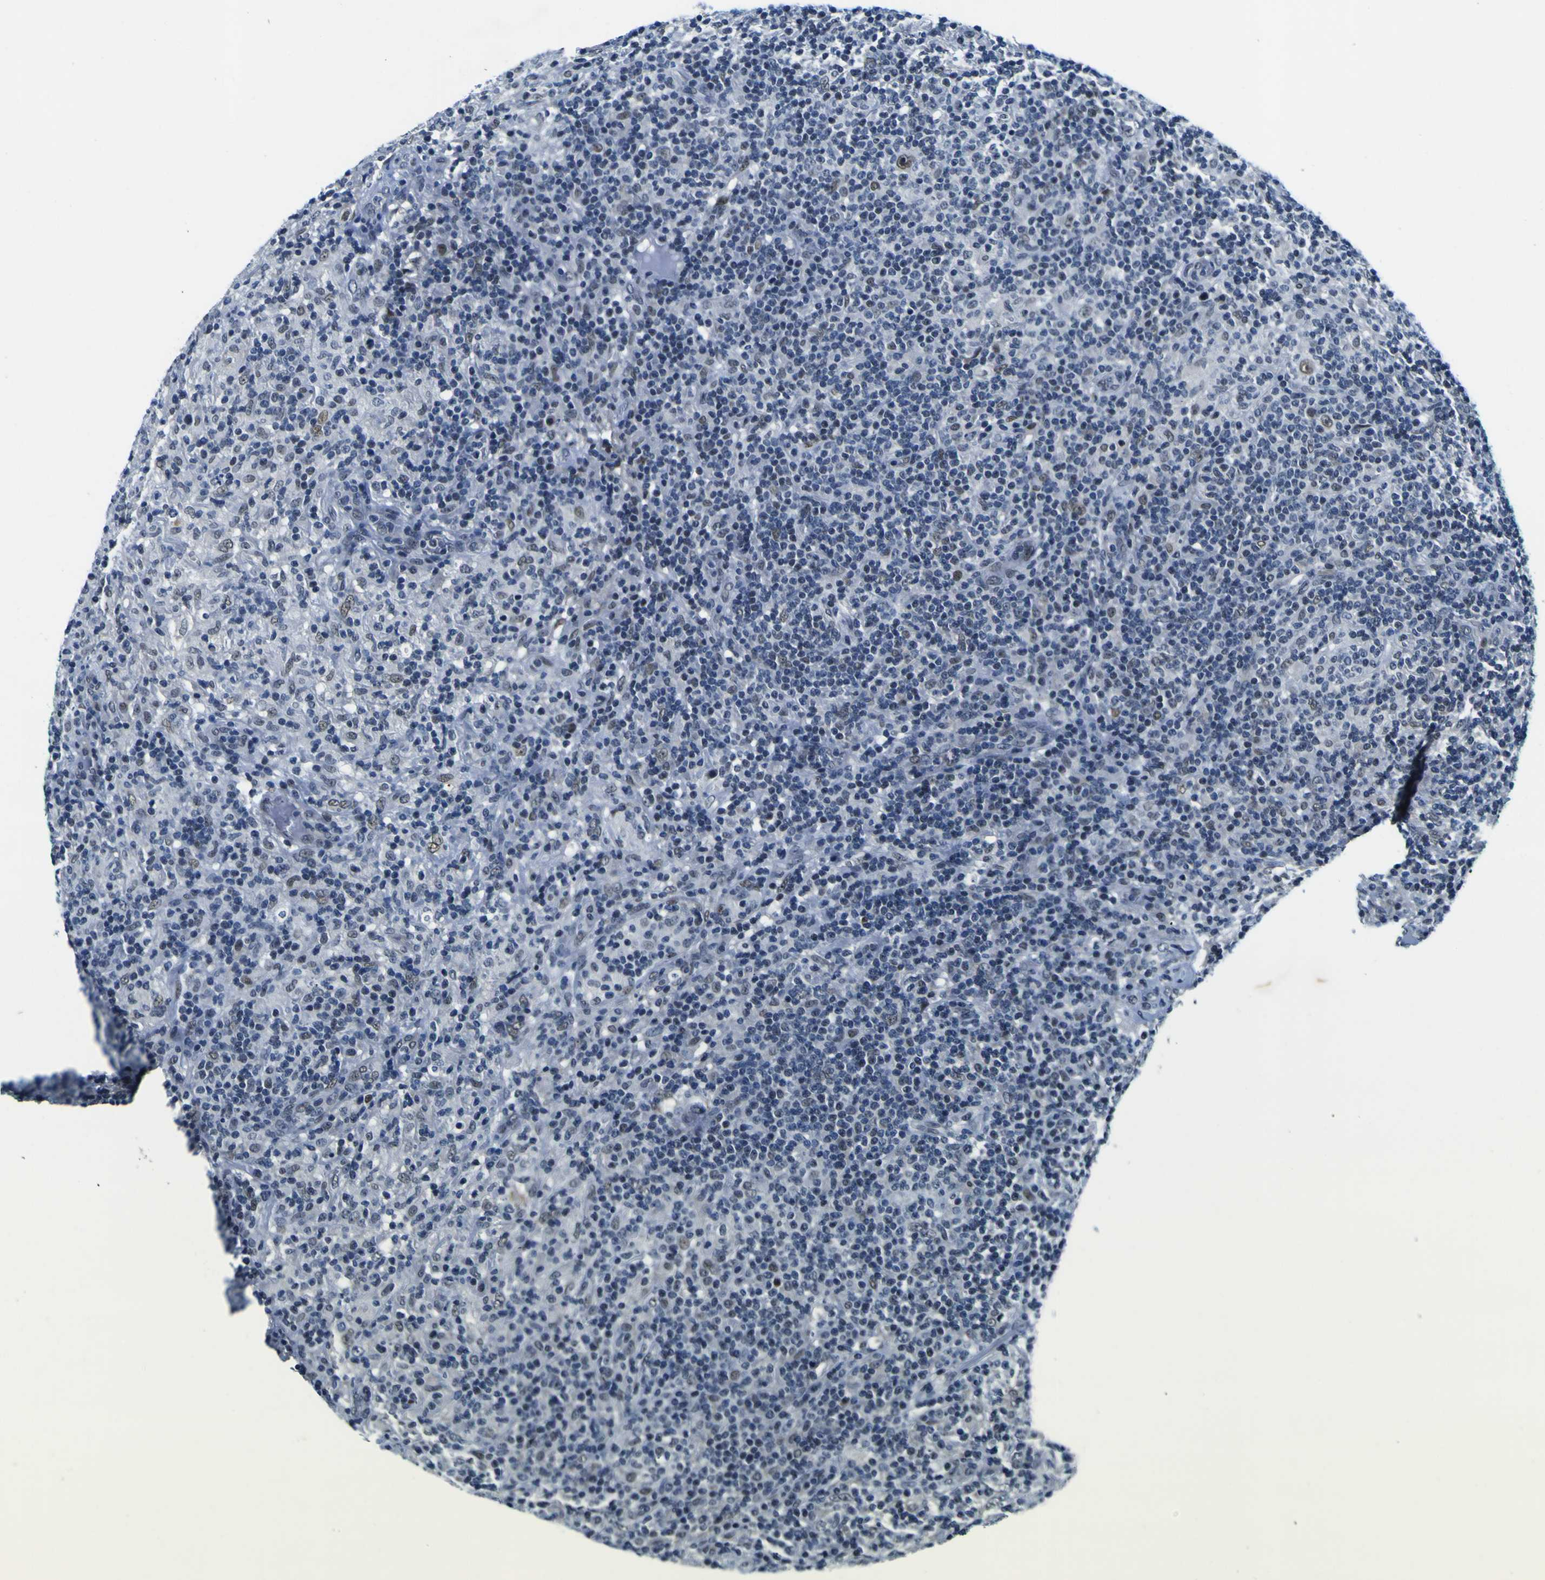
{"staining": {"intensity": "weak", "quantity": ">75%", "location": "nuclear"}, "tissue": "lymphoma", "cell_type": "Tumor cells", "image_type": "cancer", "snomed": [{"axis": "morphology", "description": "Hodgkin's disease, NOS"}, {"axis": "topography", "description": "Lymph node"}], "caption": "A high-resolution micrograph shows immunohistochemistry (IHC) staining of Hodgkin's disease, which reveals weak nuclear expression in about >75% of tumor cells. Using DAB (3,3'-diaminobenzidine) (brown) and hematoxylin (blue) stains, captured at high magnification using brightfield microscopy.", "gene": "CUL4B", "patient": {"sex": "male", "age": 70}}